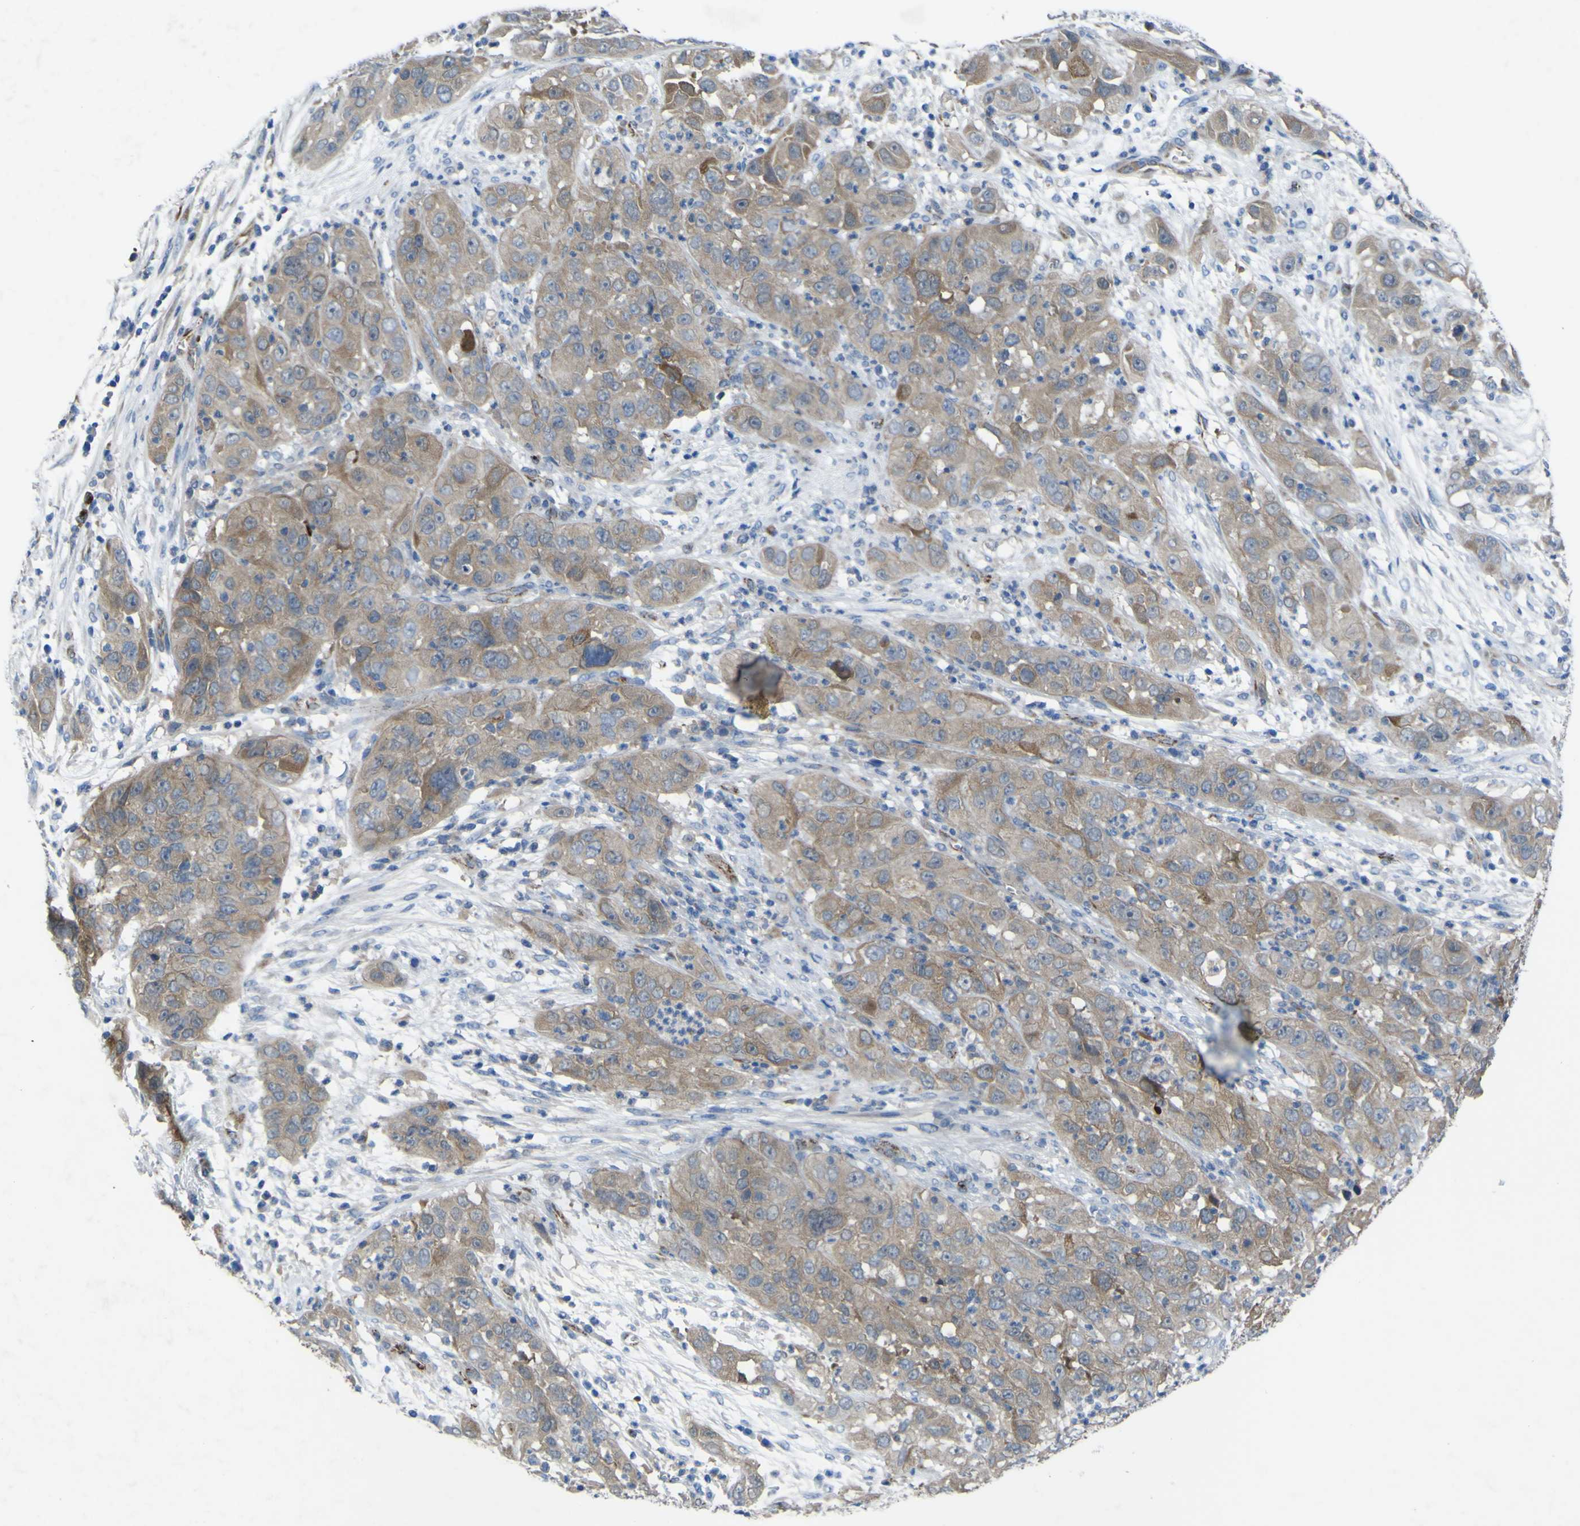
{"staining": {"intensity": "weak", "quantity": ">75%", "location": "cytoplasmic/membranous"}, "tissue": "cervical cancer", "cell_type": "Tumor cells", "image_type": "cancer", "snomed": [{"axis": "morphology", "description": "Squamous cell carcinoma, NOS"}, {"axis": "topography", "description": "Cervix"}], "caption": "Cervical cancer (squamous cell carcinoma) stained with a brown dye exhibits weak cytoplasmic/membranous positive staining in approximately >75% of tumor cells.", "gene": "CST3", "patient": {"sex": "female", "age": 32}}